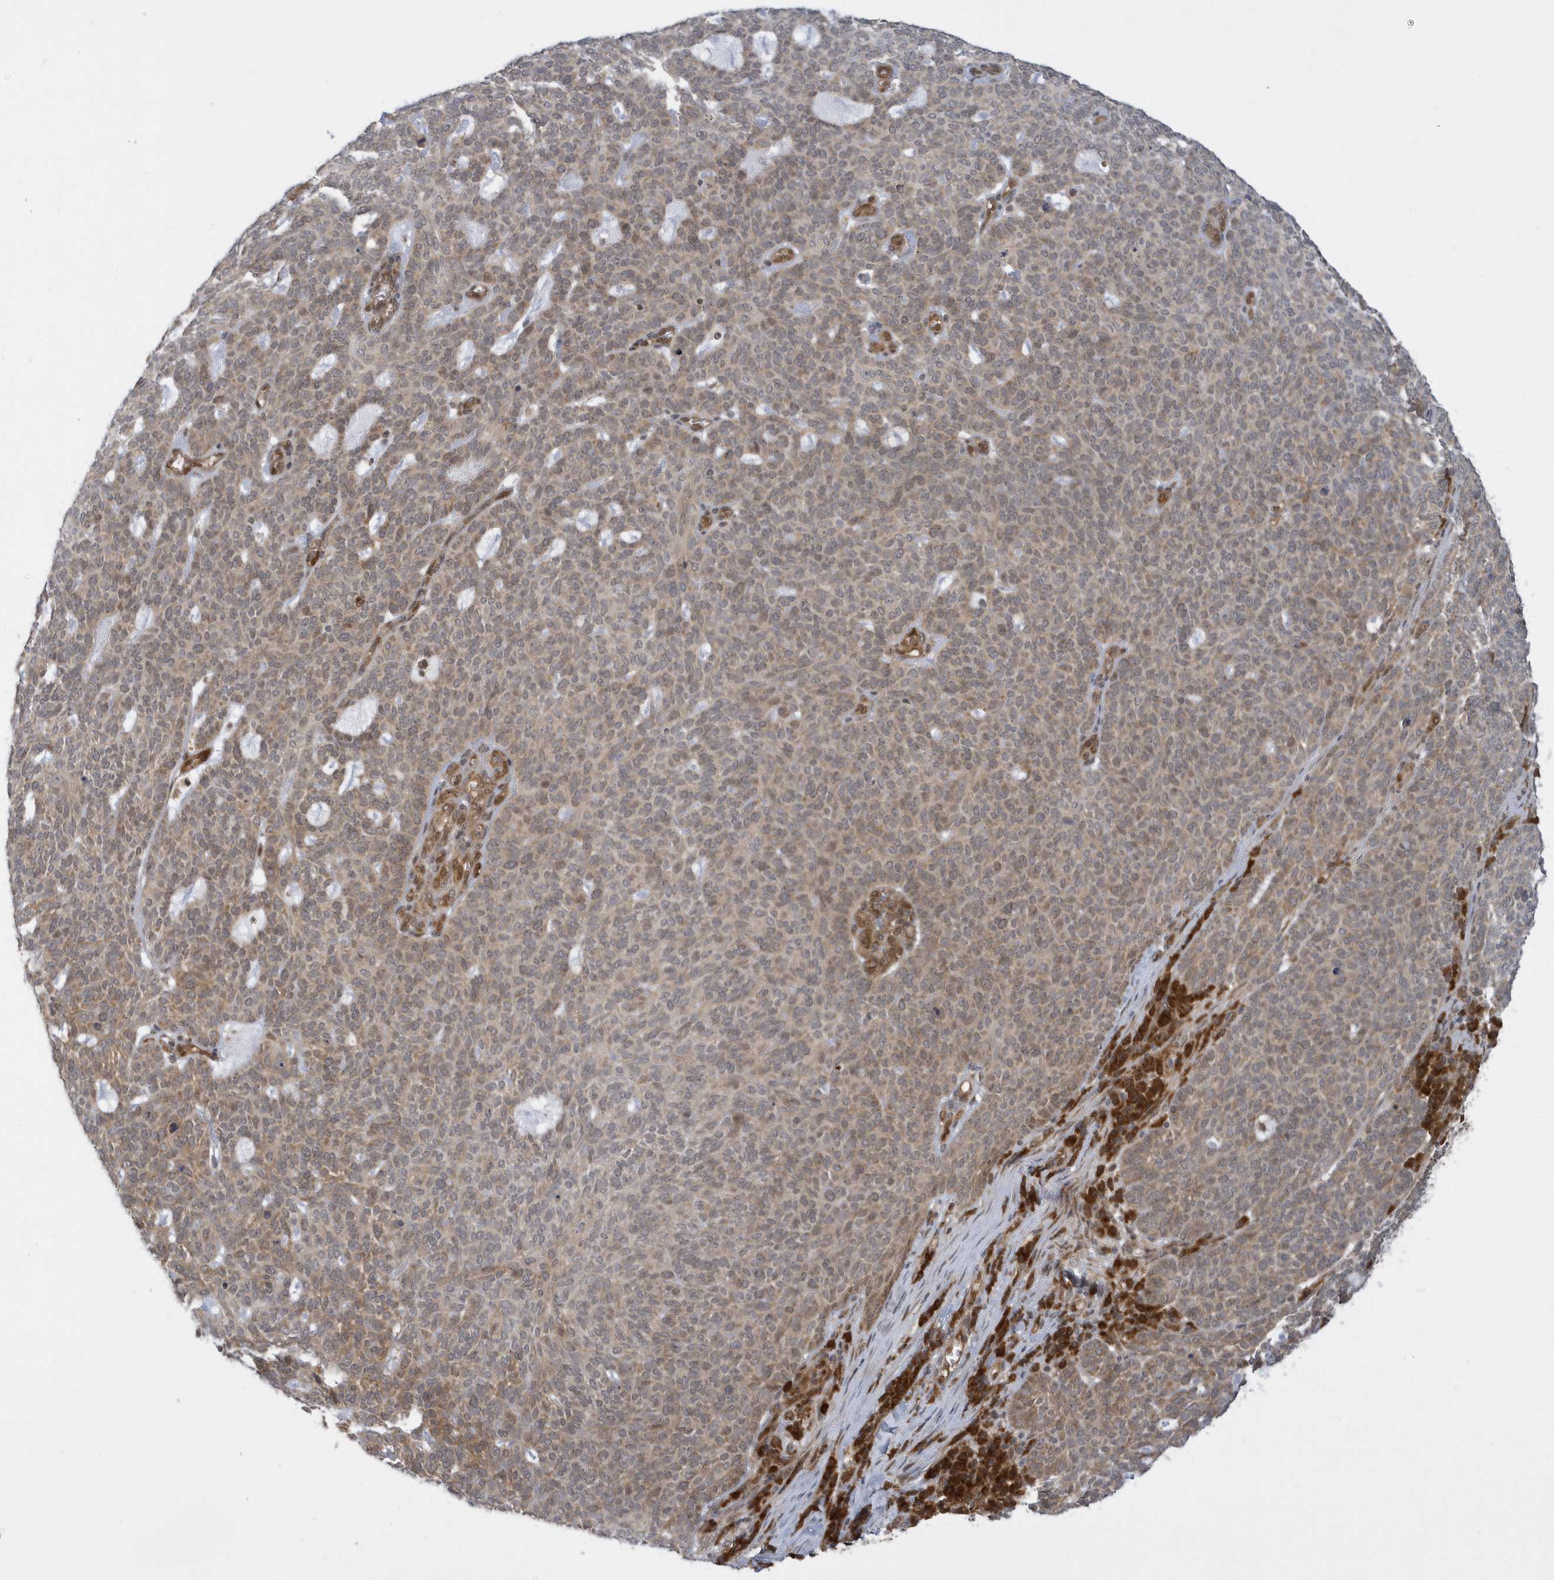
{"staining": {"intensity": "moderate", "quantity": ">75%", "location": "cytoplasmic/membranous"}, "tissue": "skin cancer", "cell_type": "Tumor cells", "image_type": "cancer", "snomed": [{"axis": "morphology", "description": "Squamous cell carcinoma, NOS"}, {"axis": "topography", "description": "Skin"}], "caption": "High-power microscopy captured an immunohistochemistry (IHC) histopathology image of skin cancer (squamous cell carcinoma), revealing moderate cytoplasmic/membranous expression in about >75% of tumor cells.", "gene": "ATG4A", "patient": {"sex": "female", "age": 90}}